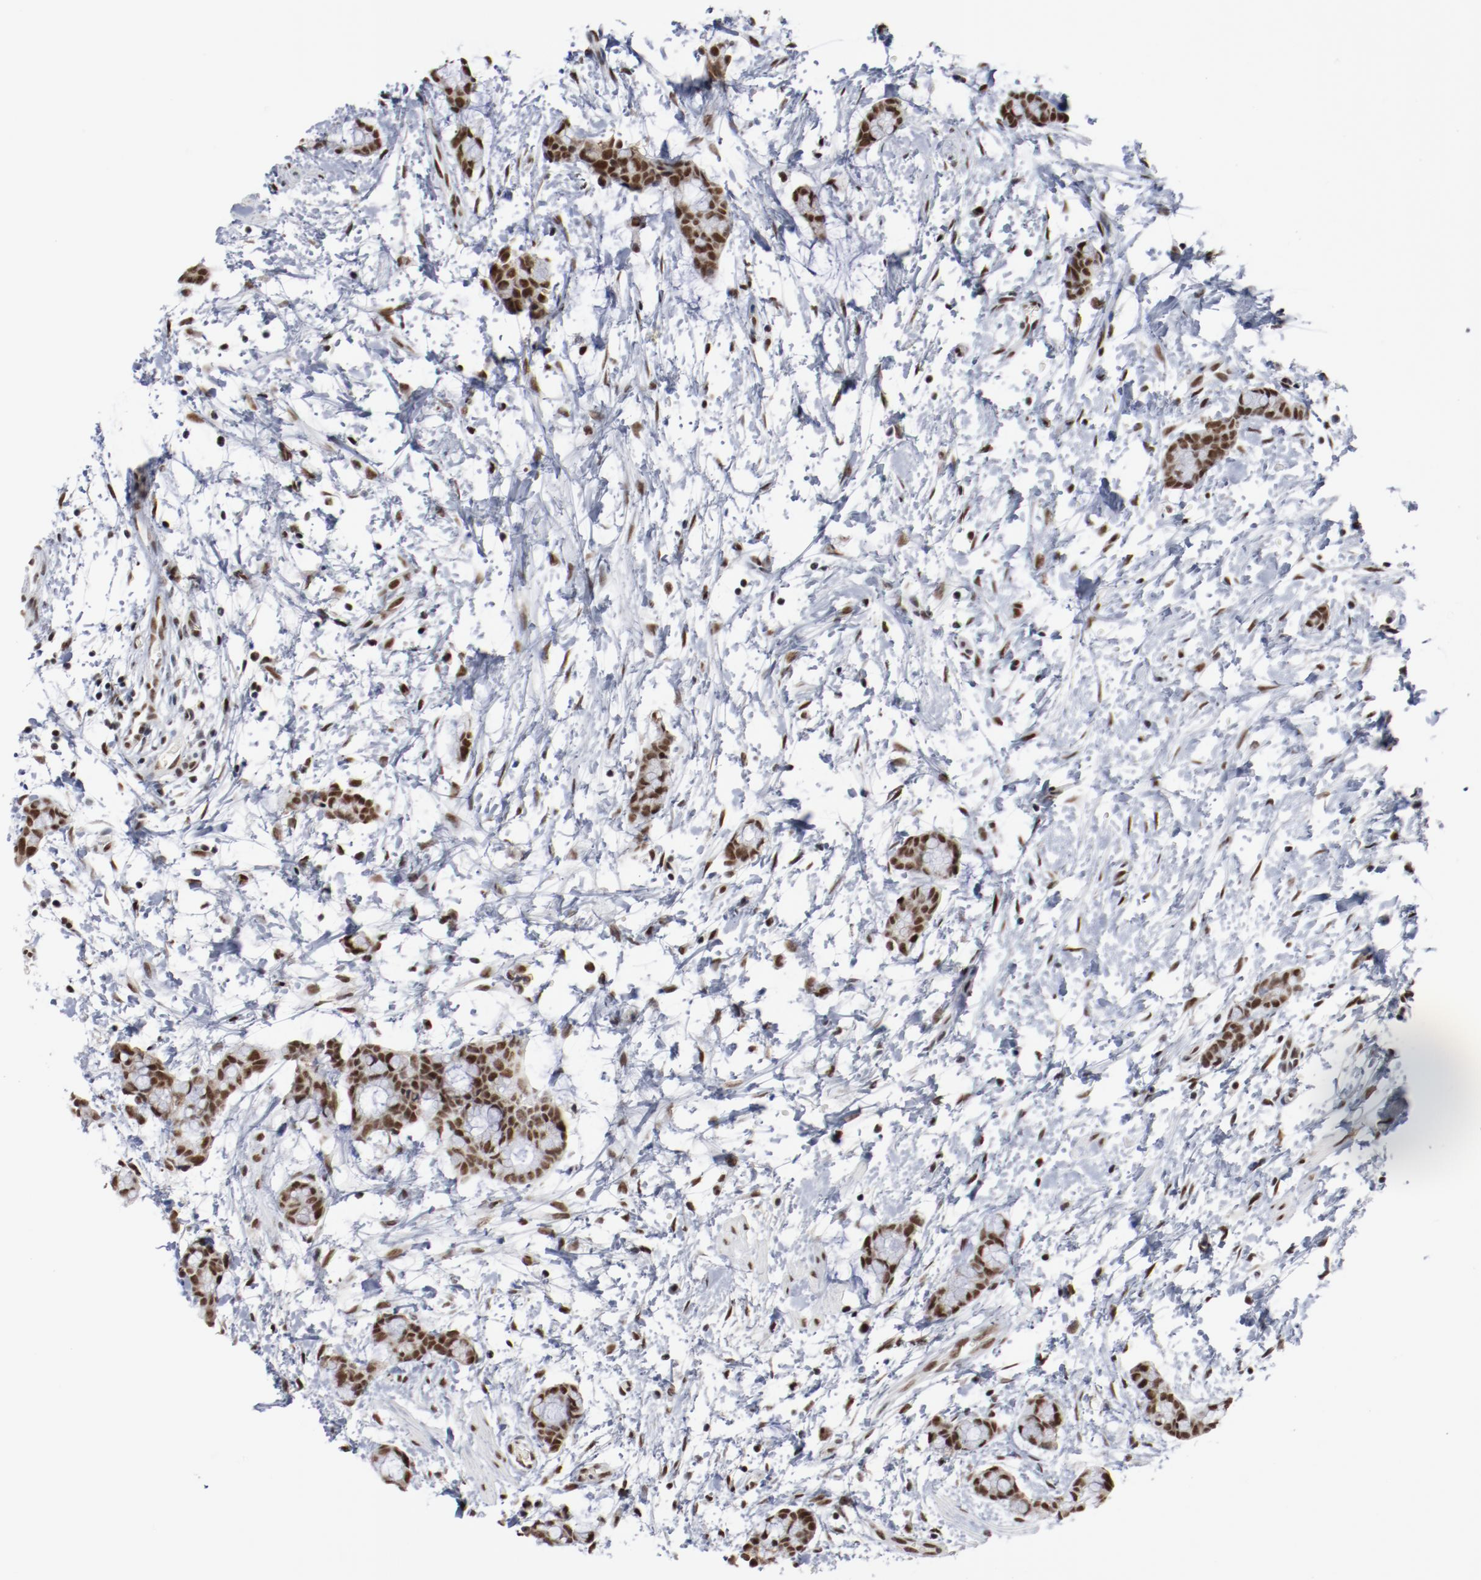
{"staining": {"intensity": "strong", "quantity": ">75%", "location": "nuclear"}, "tissue": "colorectal cancer", "cell_type": "Tumor cells", "image_type": "cancer", "snomed": [{"axis": "morphology", "description": "Adenocarcinoma, NOS"}, {"axis": "topography", "description": "Colon"}], "caption": "Colorectal adenocarcinoma stained with IHC displays strong nuclear expression in about >75% of tumor cells. The protein of interest is stained brown, and the nuclei are stained in blue (DAB (3,3'-diaminobenzidine) IHC with brightfield microscopy, high magnification).", "gene": "BUB3", "patient": {"sex": "male", "age": 14}}